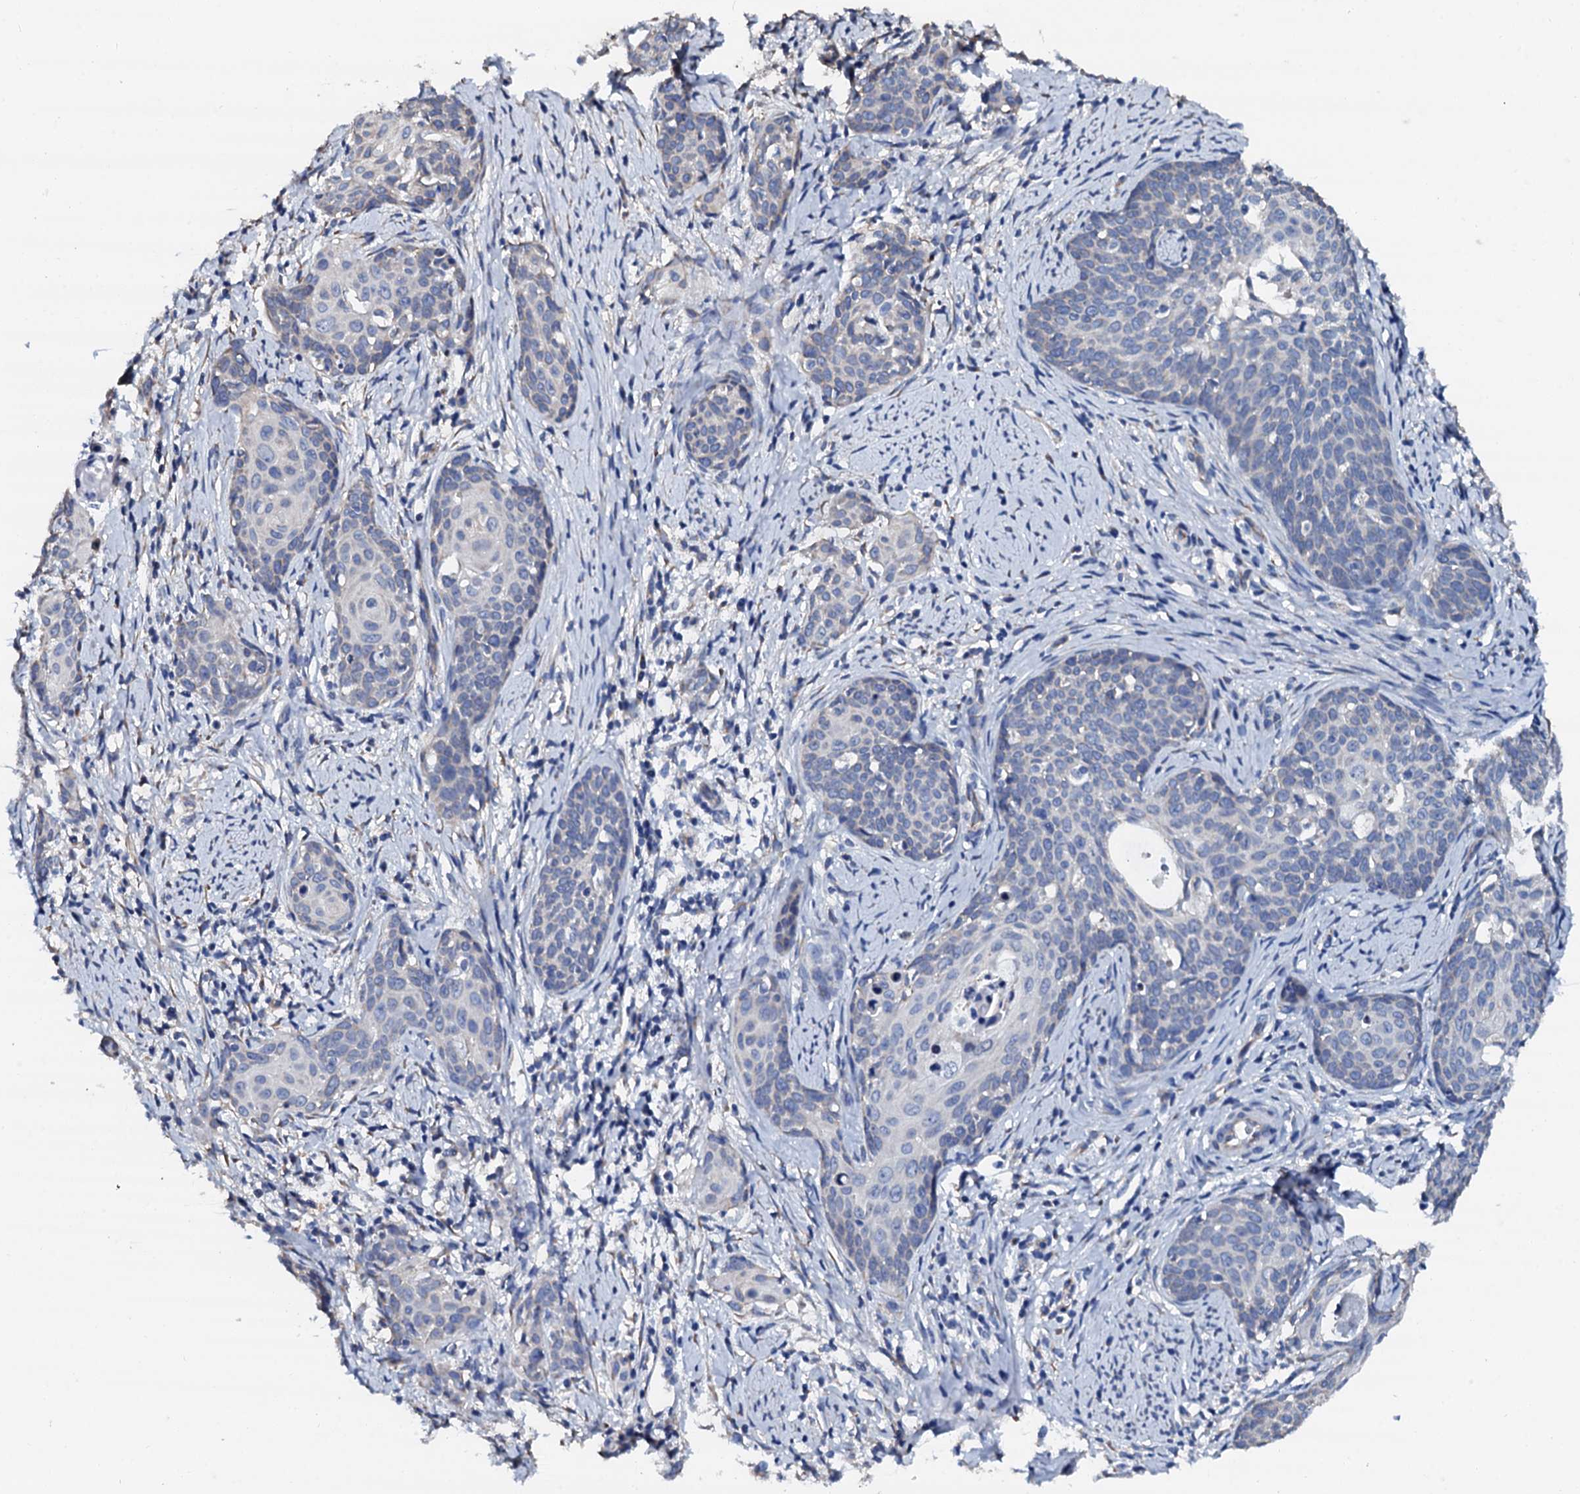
{"staining": {"intensity": "negative", "quantity": "none", "location": "none"}, "tissue": "cervical cancer", "cell_type": "Tumor cells", "image_type": "cancer", "snomed": [{"axis": "morphology", "description": "Squamous cell carcinoma, NOS"}, {"axis": "topography", "description": "Cervix"}], "caption": "The image shows no significant expression in tumor cells of cervical cancer.", "gene": "AKAP3", "patient": {"sex": "female", "age": 52}}